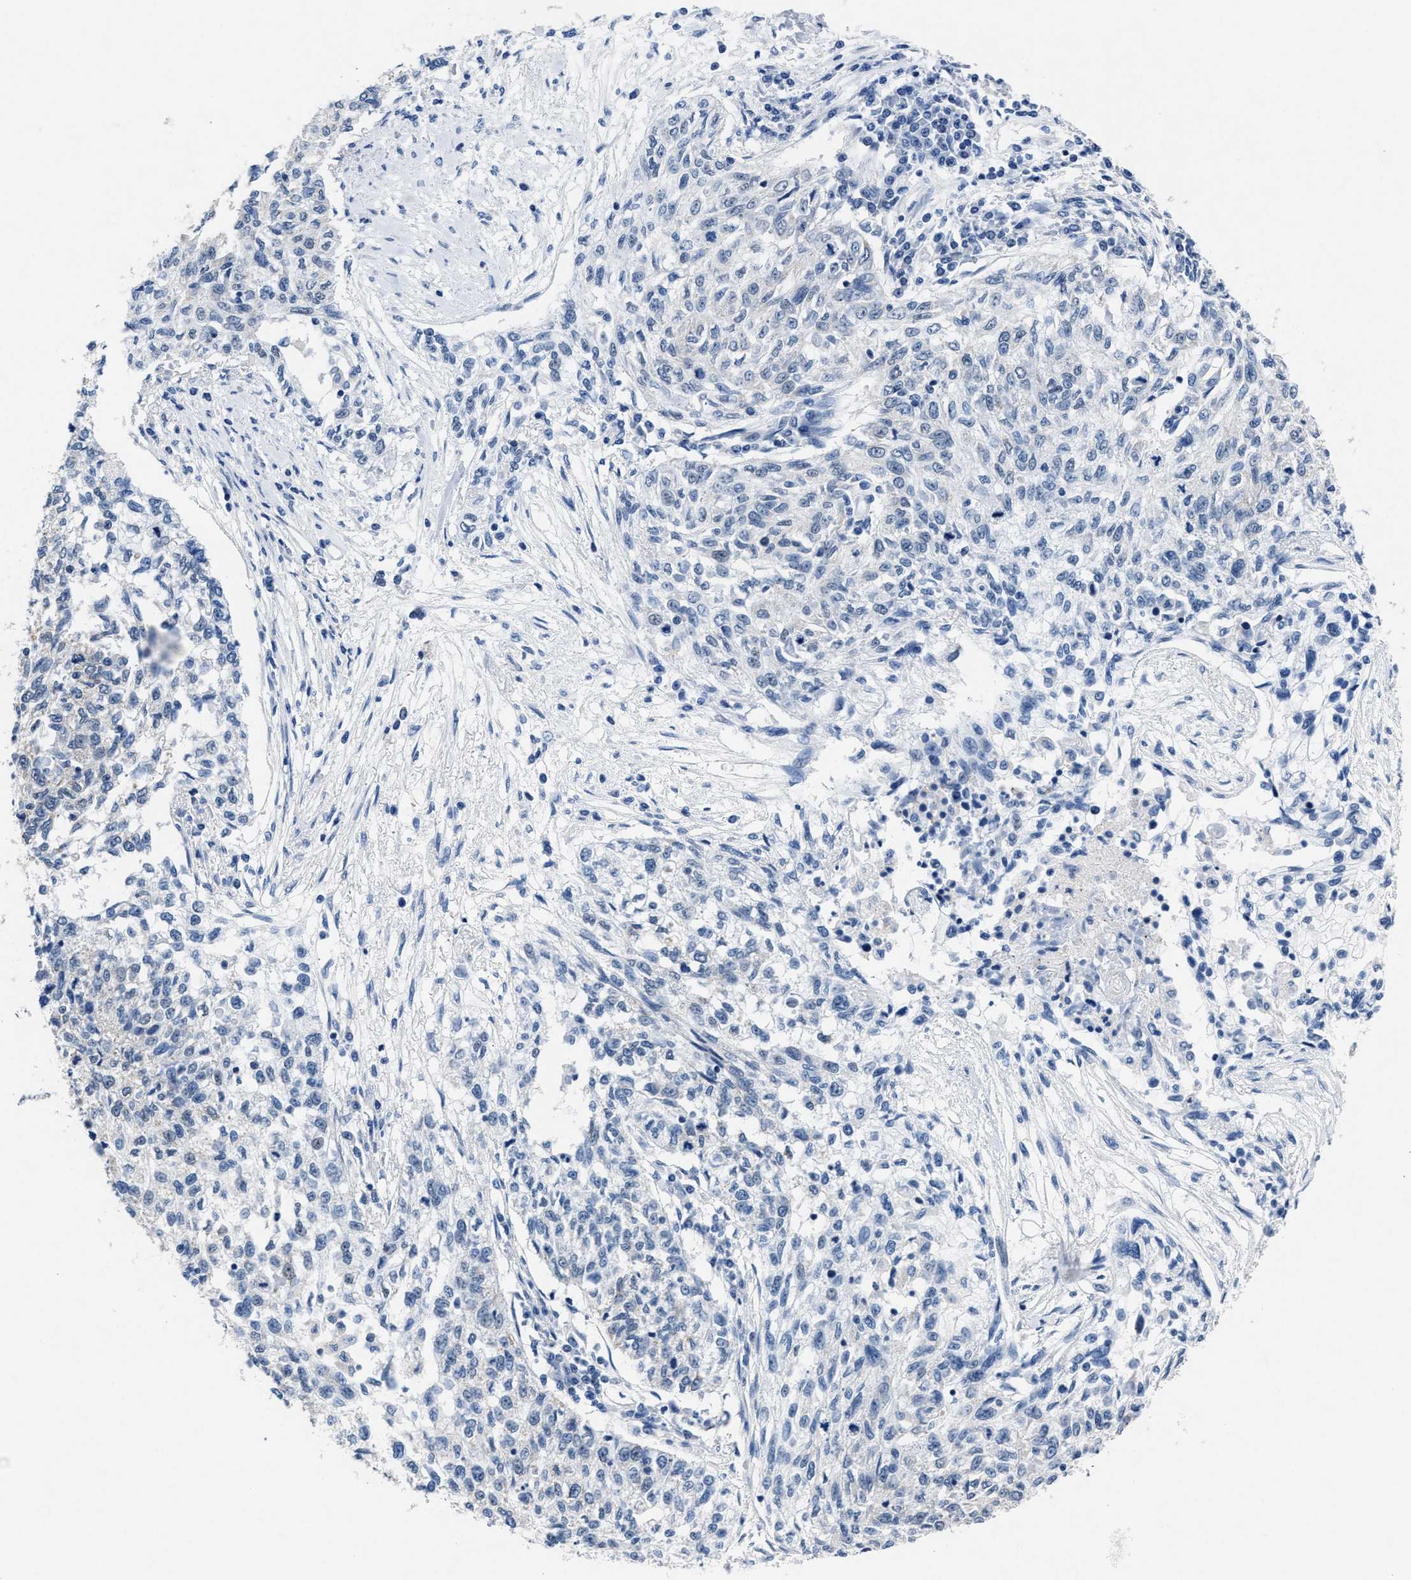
{"staining": {"intensity": "negative", "quantity": "none", "location": "none"}, "tissue": "cervical cancer", "cell_type": "Tumor cells", "image_type": "cancer", "snomed": [{"axis": "morphology", "description": "Squamous cell carcinoma, NOS"}, {"axis": "topography", "description": "Cervix"}], "caption": "Immunohistochemical staining of cervical squamous cell carcinoma displays no significant staining in tumor cells.", "gene": "ID3", "patient": {"sex": "female", "age": 57}}